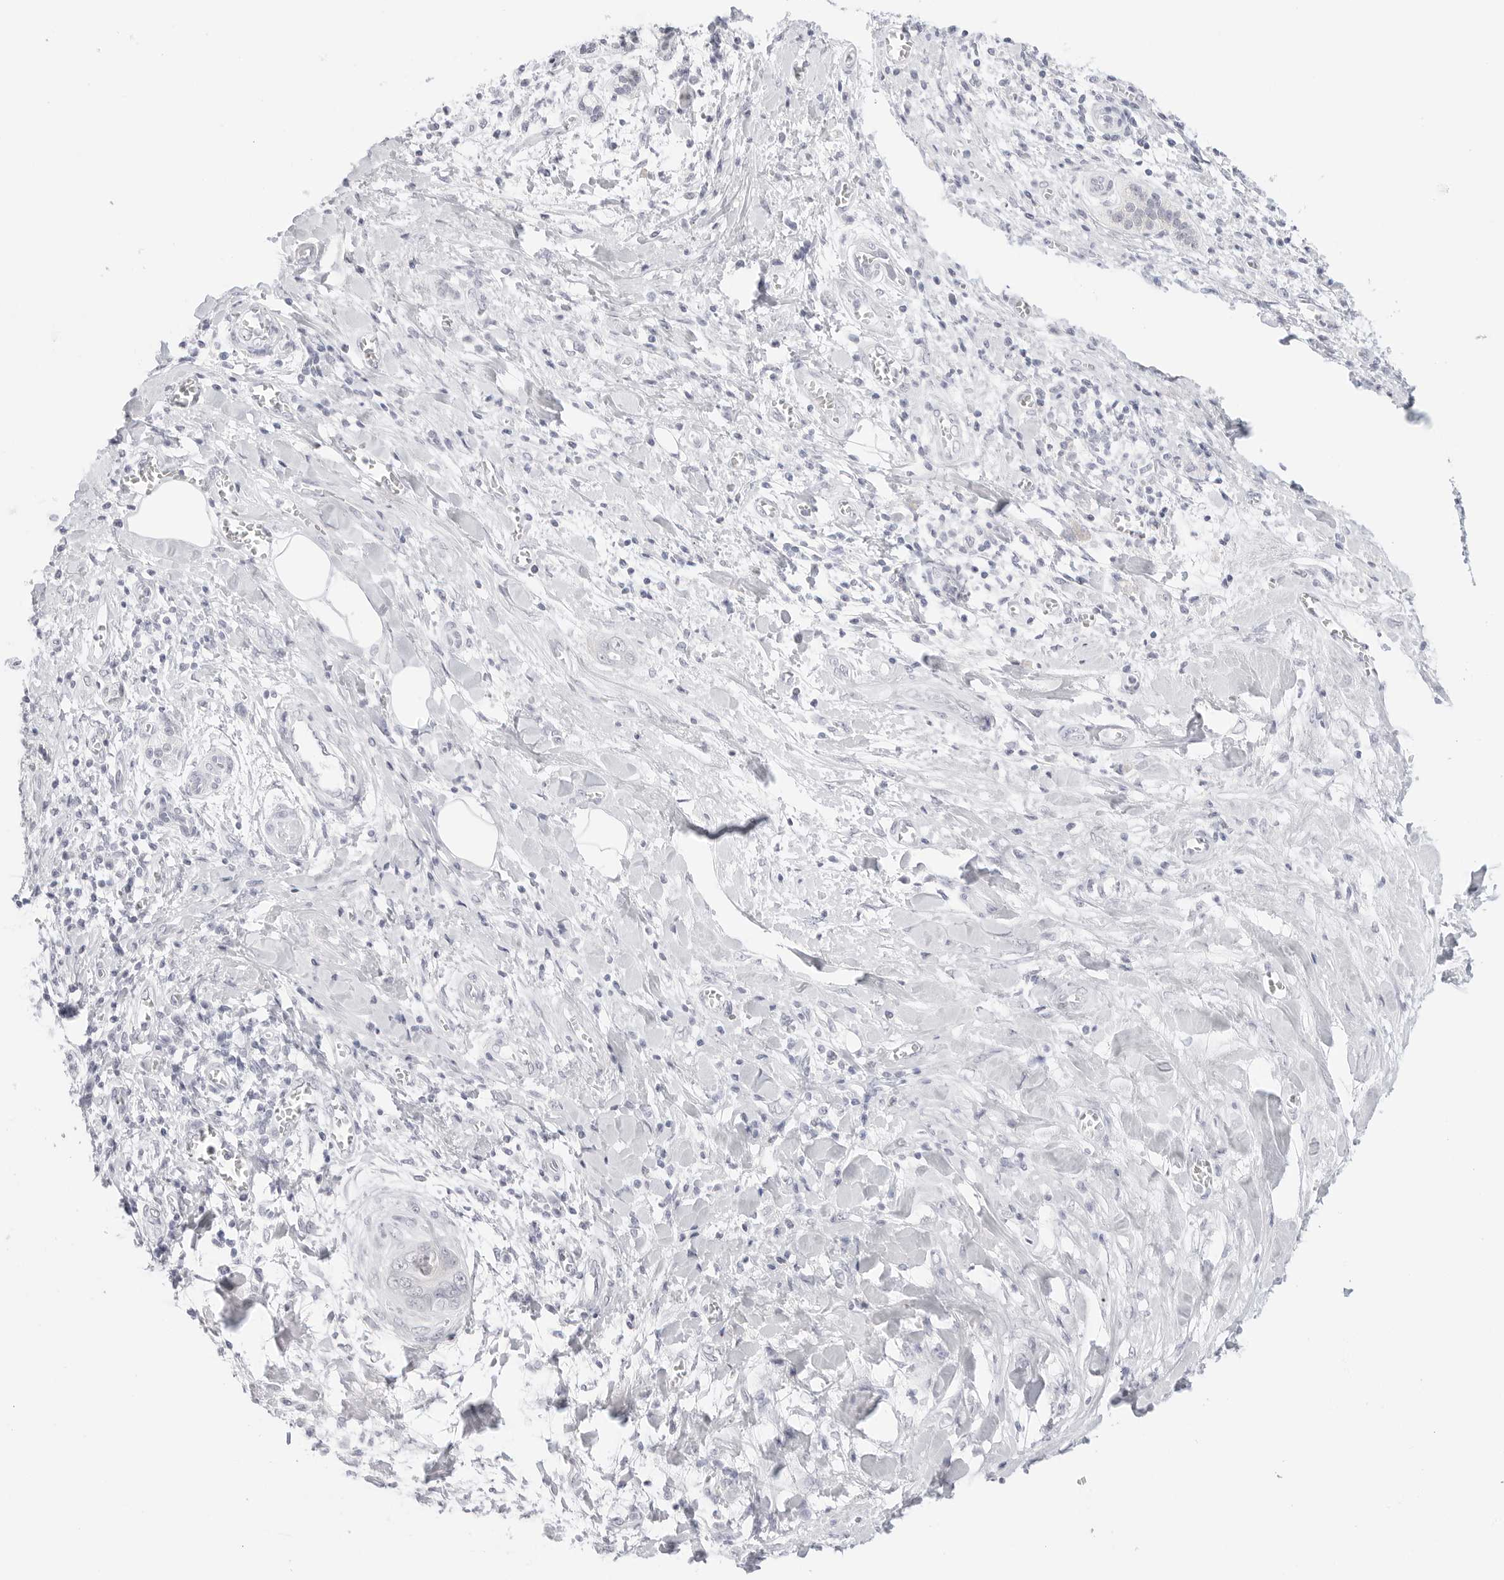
{"staining": {"intensity": "negative", "quantity": "none", "location": "none"}, "tissue": "pancreatic cancer", "cell_type": "Tumor cells", "image_type": "cancer", "snomed": [{"axis": "morphology", "description": "Adenocarcinoma, NOS"}, {"axis": "topography", "description": "Pancreas"}], "caption": "The IHC histopathology image has no significant expression in tumor cells of pancreatic cancer (adenocarcinoma) tissue. Nuclei are stained in blue.", "gene": "HMGCS2", "patient": {"sex": "female", "age": 78}}